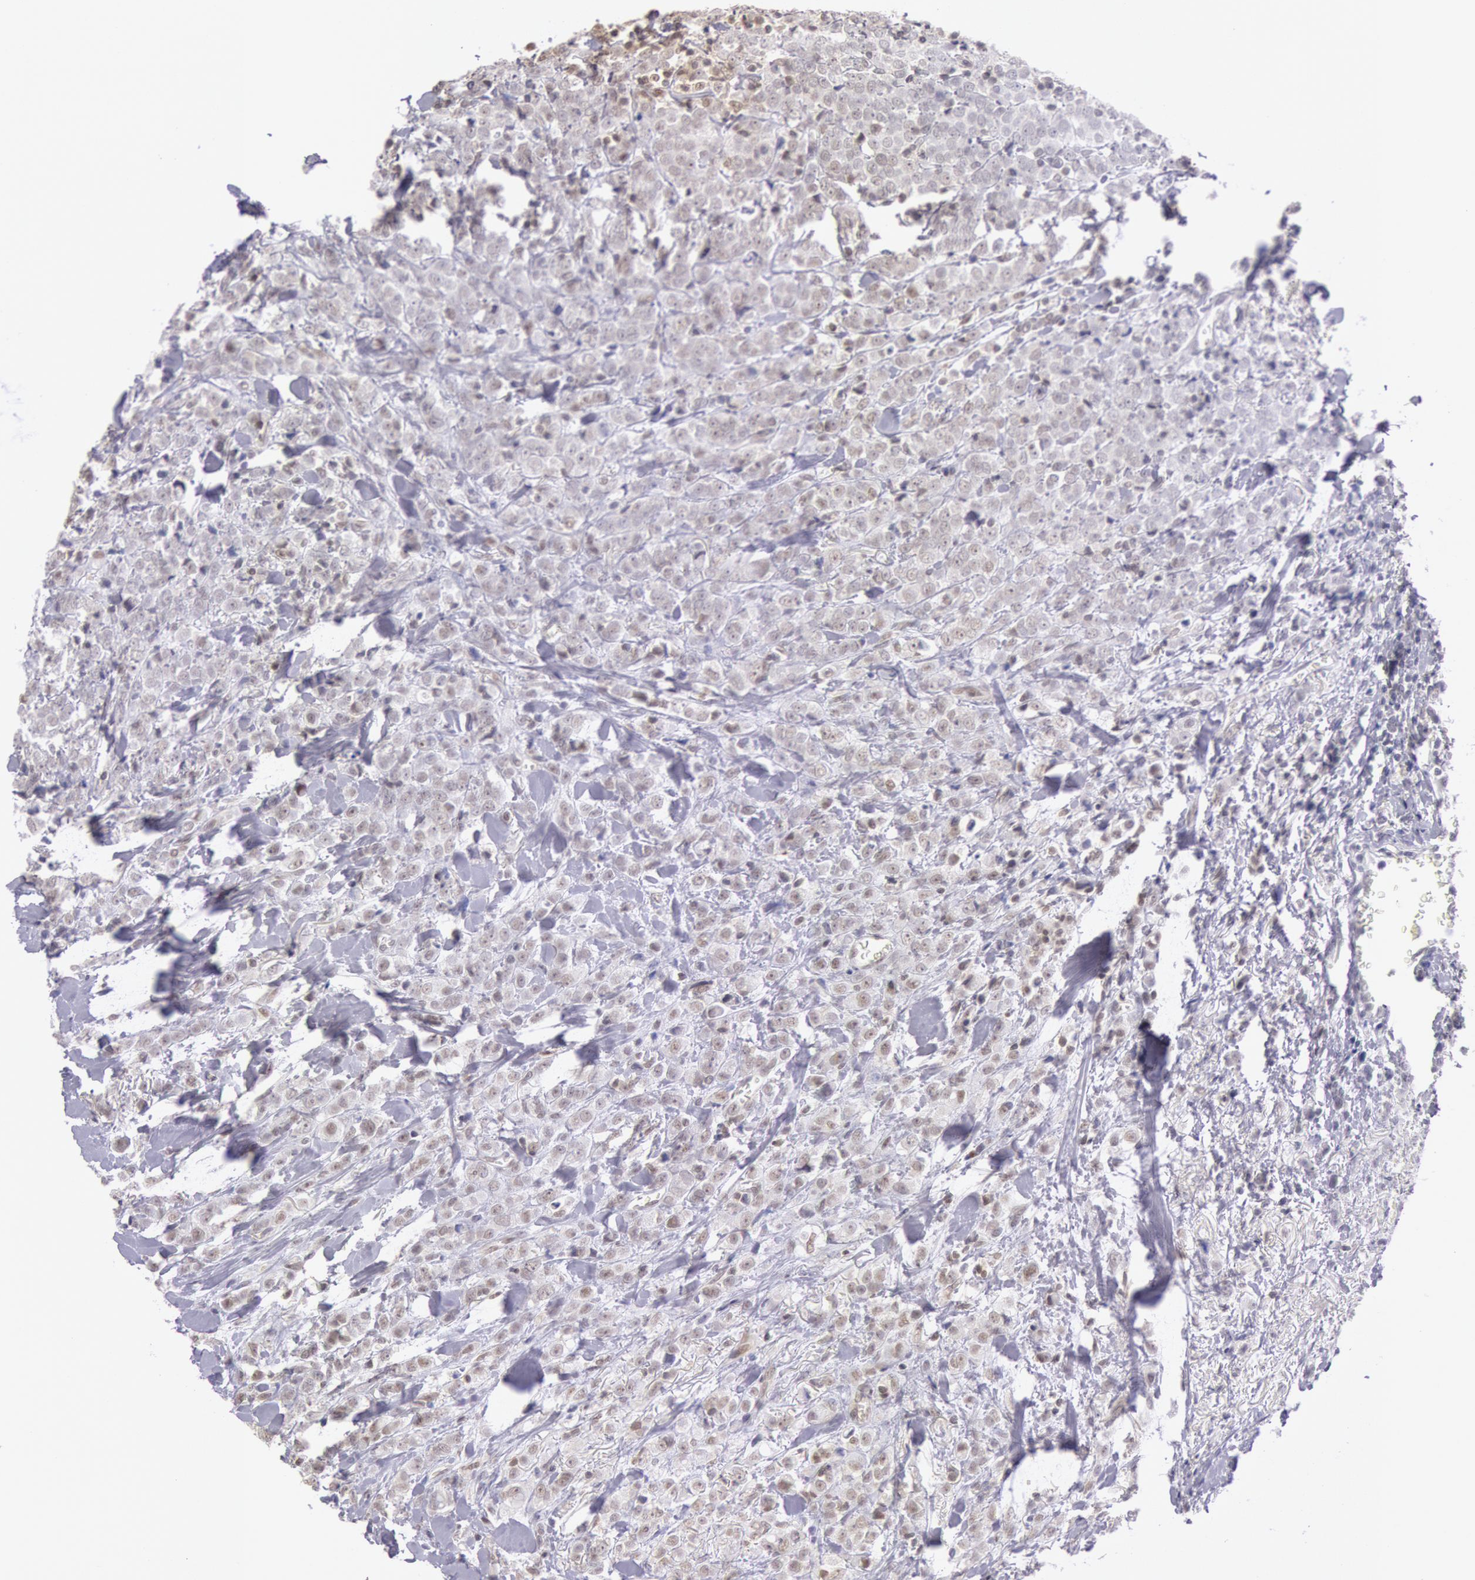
{"staining": {"intensity": "weak", "quantity": "25%-75%", "location": "nuclear"}, "tissue": "breast cancer", "cell_type": "Tumor cells", "image_type": "cancer", "snomed": [{"axis": "morphology", "description": "Lobular carcinoma"}, {"axis": "topography", "description": "Breast"}], "caption": "The micrograph displays immunohistochemical staining of breast cancer. There is weak nuclear positivity is appreciated in about 25%-75% of tumor cells.", "gene": "HIF1A", "patient": {"sex": "female", "age": 57}}